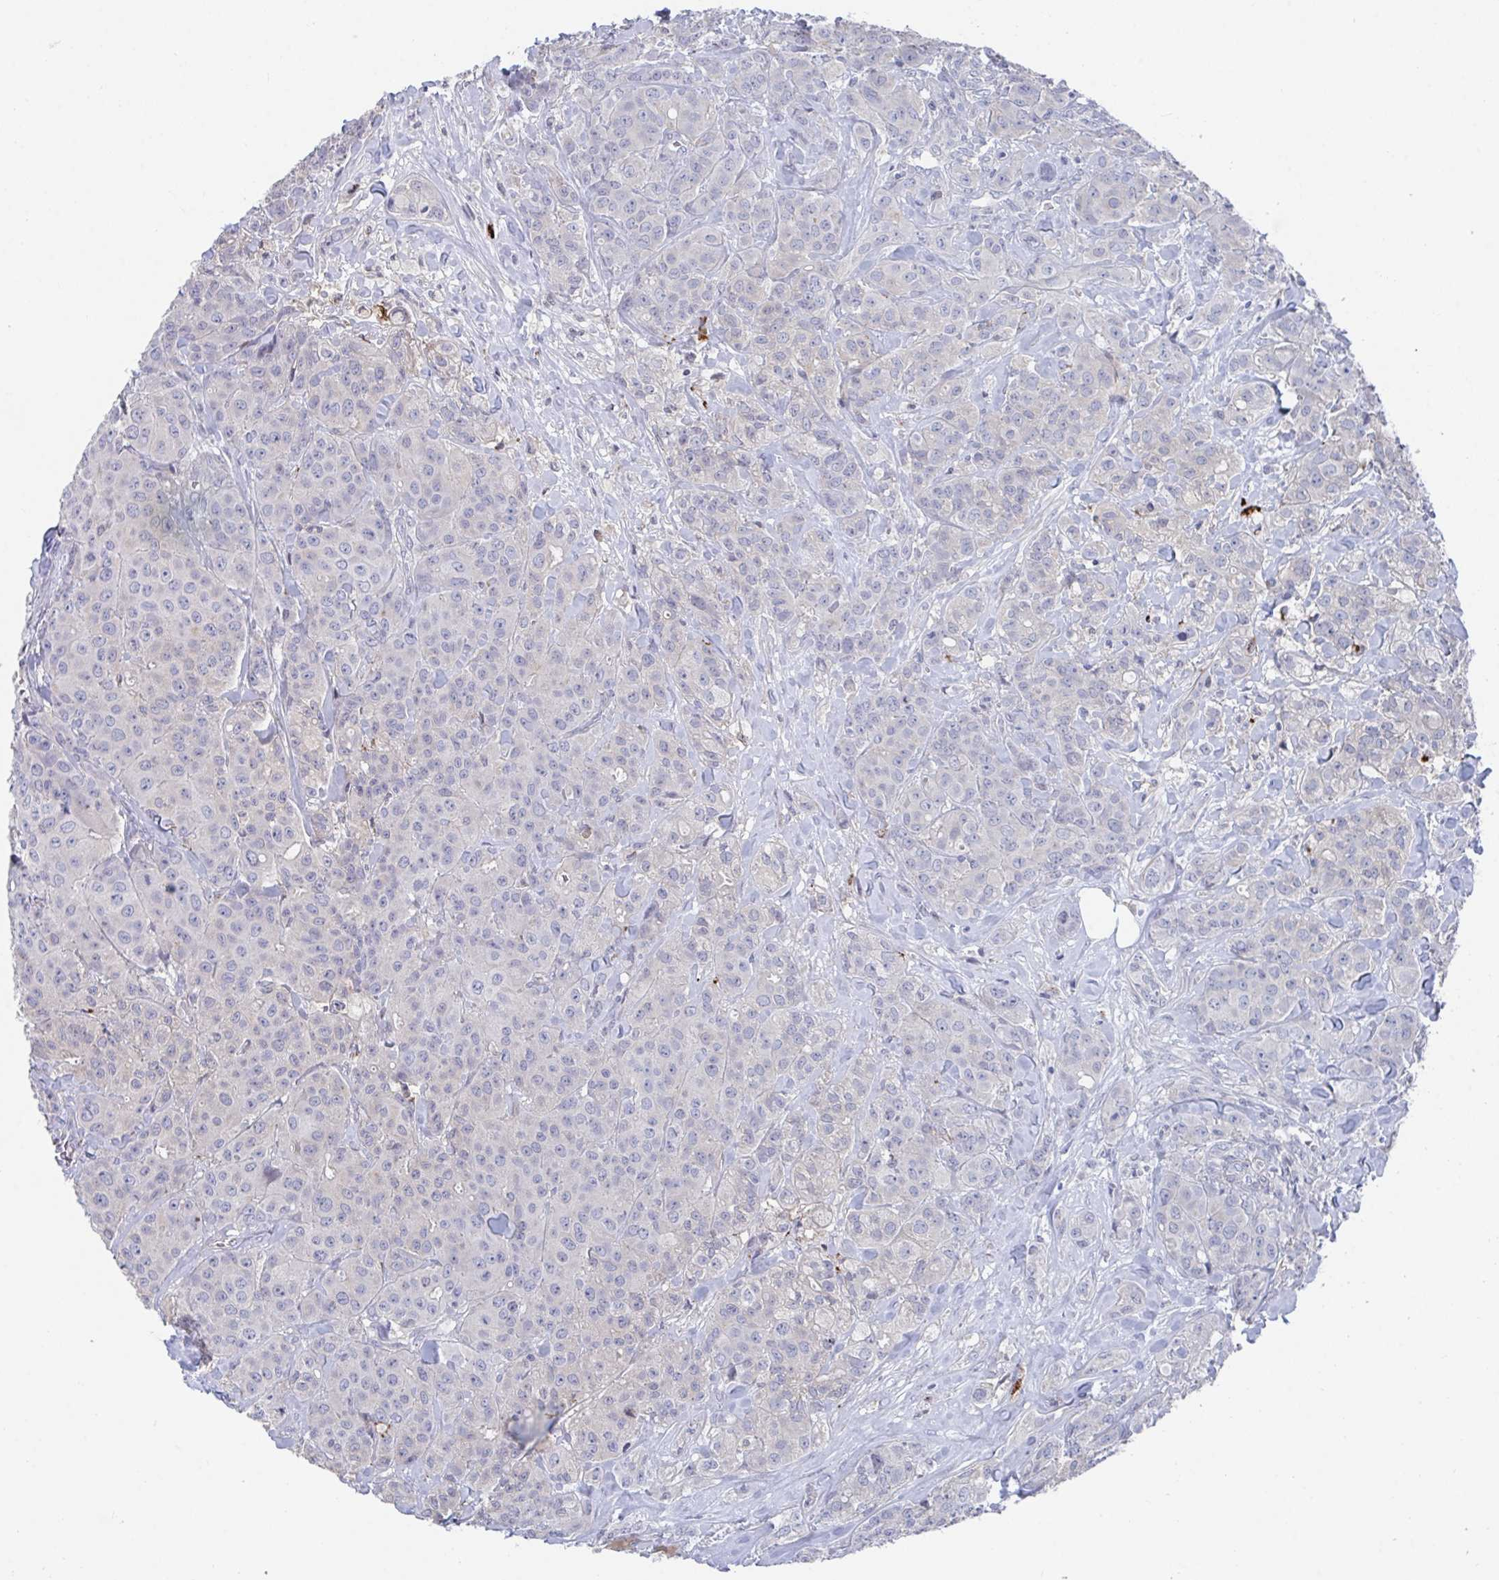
{"staining": {"intensity": "negative", "quantity": "none", "location": "none"}, "tissue": "breast cancer", "cell_type": "Tumor cells", "image_type": "cancer", "snomed": [{"axis": "morphology", "description": "Normal tissue, NOS"}, {"axis": "morphology", "description": "Duct carcinoma"}, {"axis": "topography", "description": "Breast"}], "caption": "Protein analysis of breast cancer exhibits no significant staining in tumor cells. (DAB (3,3'-diaminobenzidine) immunohistochemistry with hematoxylin counter stain).", "gene": "KCNK5", "patient": {"sex": "female", "age": 43}}